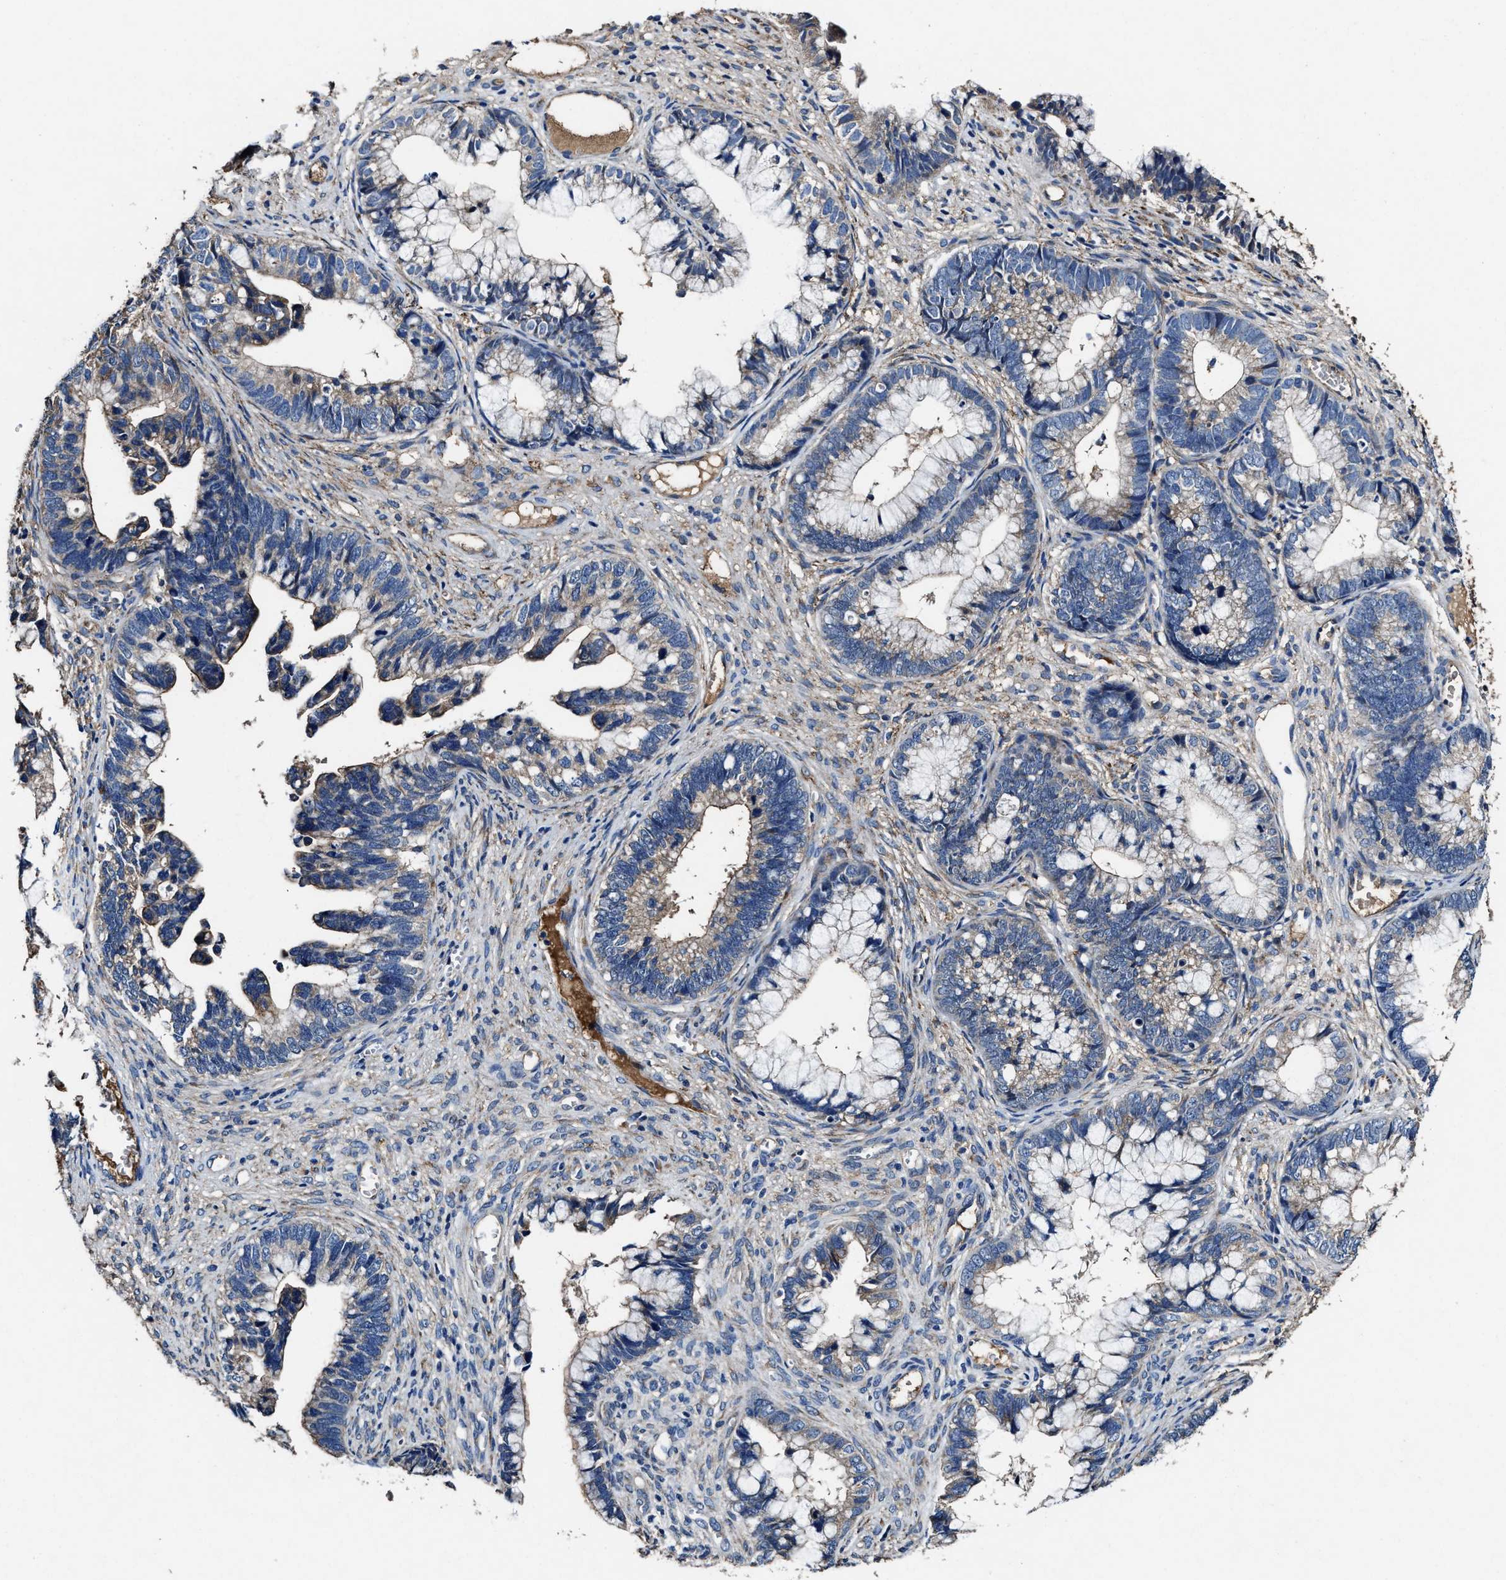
{"staining": {"intensity": "weak", "quantity": "<25%", "location": "cytoplasmic/membranous"}, "tissue": "cervical cancer", "cell_type": "Tumor cells", "image_type": "cancer", "snomed": [{"axis": "morphology", "description": "Adenocarcinoma, NOS"}, {"axis": "topography", "description": "Cervix"}], "caption": "Cervical adenocarcinoma was stained to show a protein in brown. There is no significant positivity in tumor cells.", "gene": "IDNK", "patient": {"sex": "female", "age": 44}}